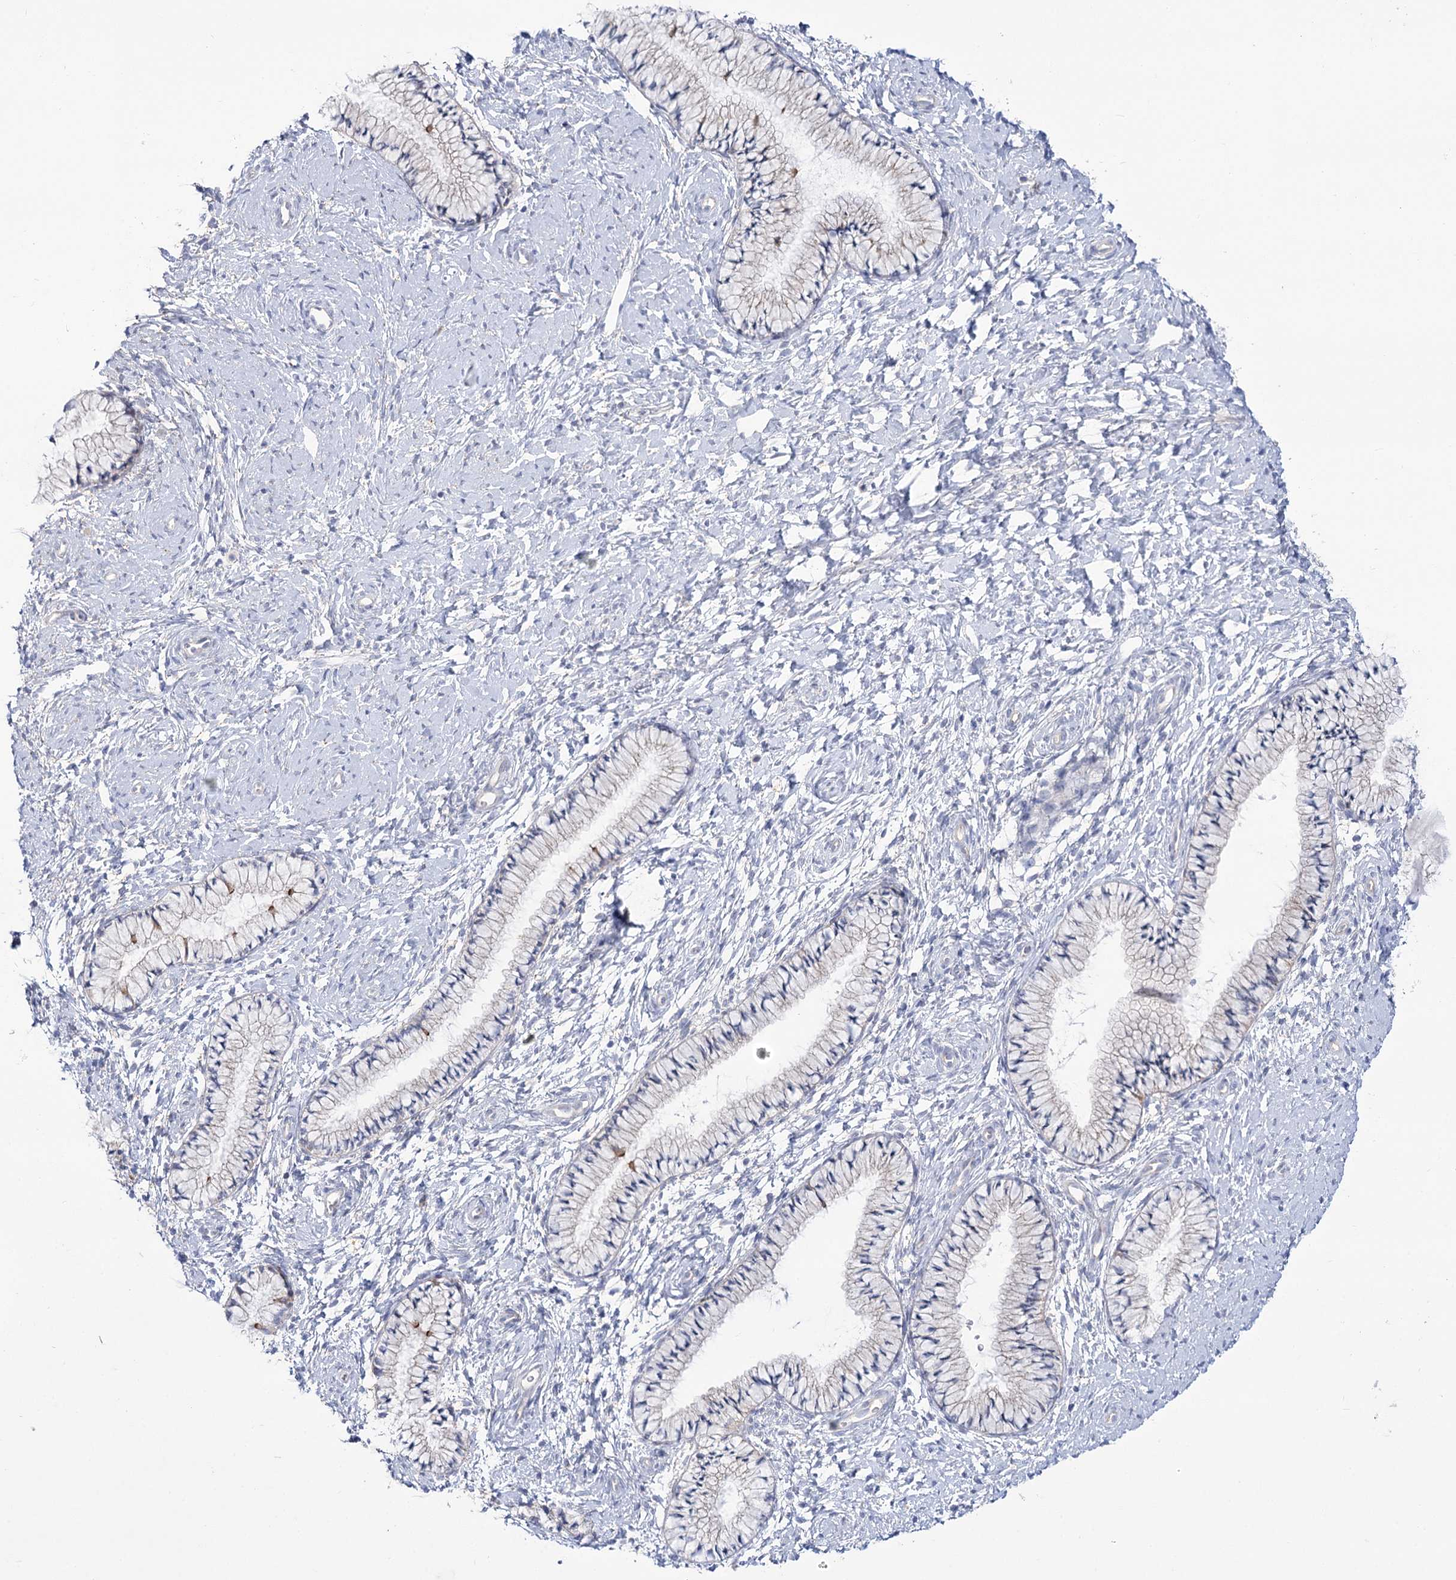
{"staining": {"intensity": "negative", "quantity": "none", "location": "none"}, "tissue": "cervix", "cell_type": "Glandular cells", "image_type": "normal", "snomed": [{"axis": "morphology", "description": "Normal tissue, NOS"}, {"axis": "topography", "description": "Cervix"}], "caption": "Photomicrograph shows no protein expression in glandular cells of unremarkable cervix.", "gene": "SUOX", "patient": {"sex": "female", "age": 33}}